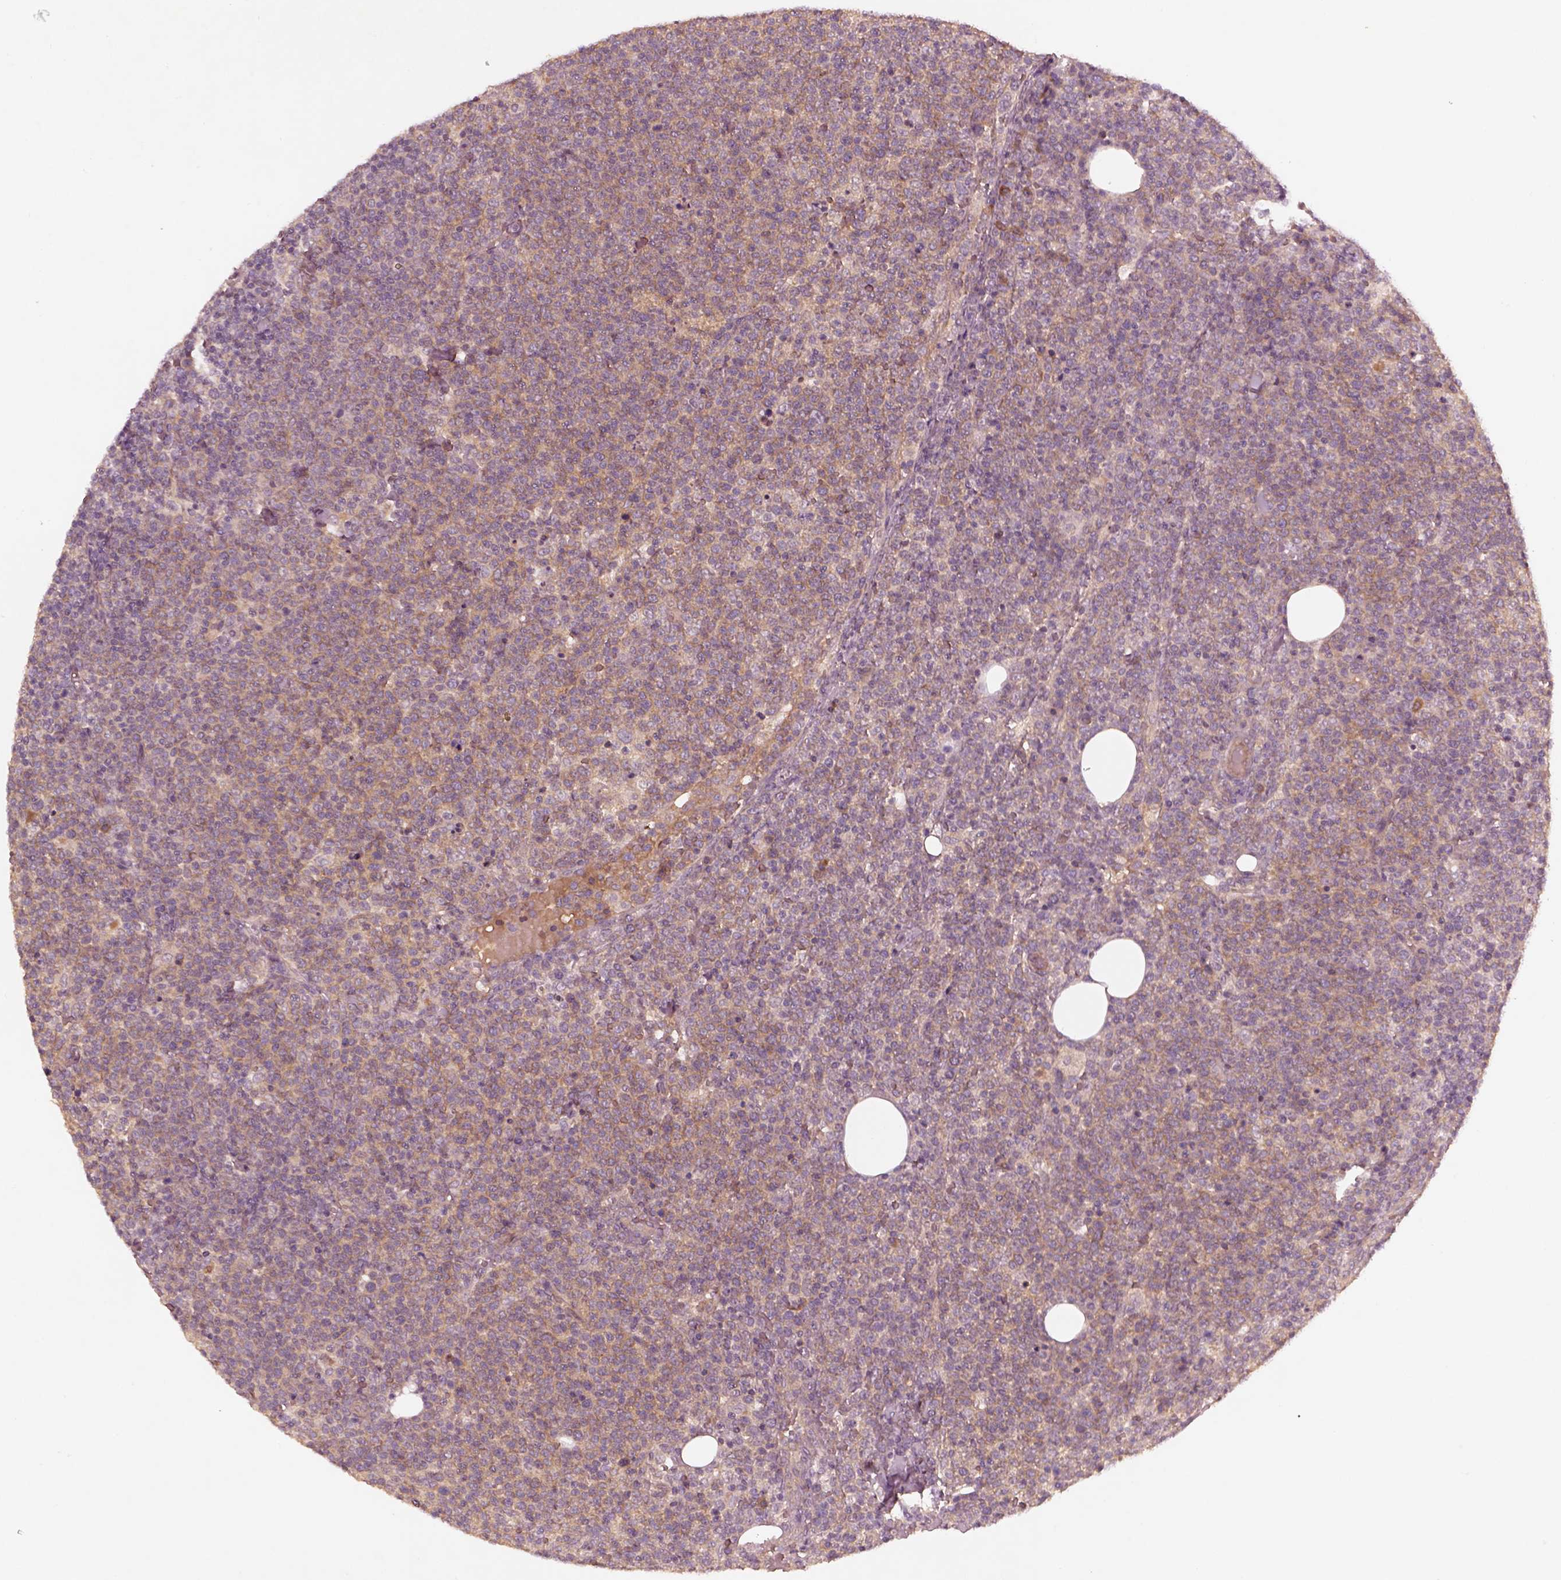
{"staining": {"intensity": "moderate", "quantity": ">75%", "location": "cytoplasmic/membranous"}, "tissue": "lymphoma", "cell_type": "Tumor cells", "image_type": "cancer", "snomed": [{"axis": "morphology", "description": "Malignant lymphoma, non-Hodgkin's type, High grade"}, {"axis": "topography", "description": "Lymph node"}], "caption": "Immunohistochemical staining of malignant lymphoma, non-Hodgkin's type (high-grade) reveals medium levels of moderate cytoplasmic/membranous staining in approximately >75% of tumor cells.", "gene": "FAM234A", "patient": {"sex": "male", "age": 61}}